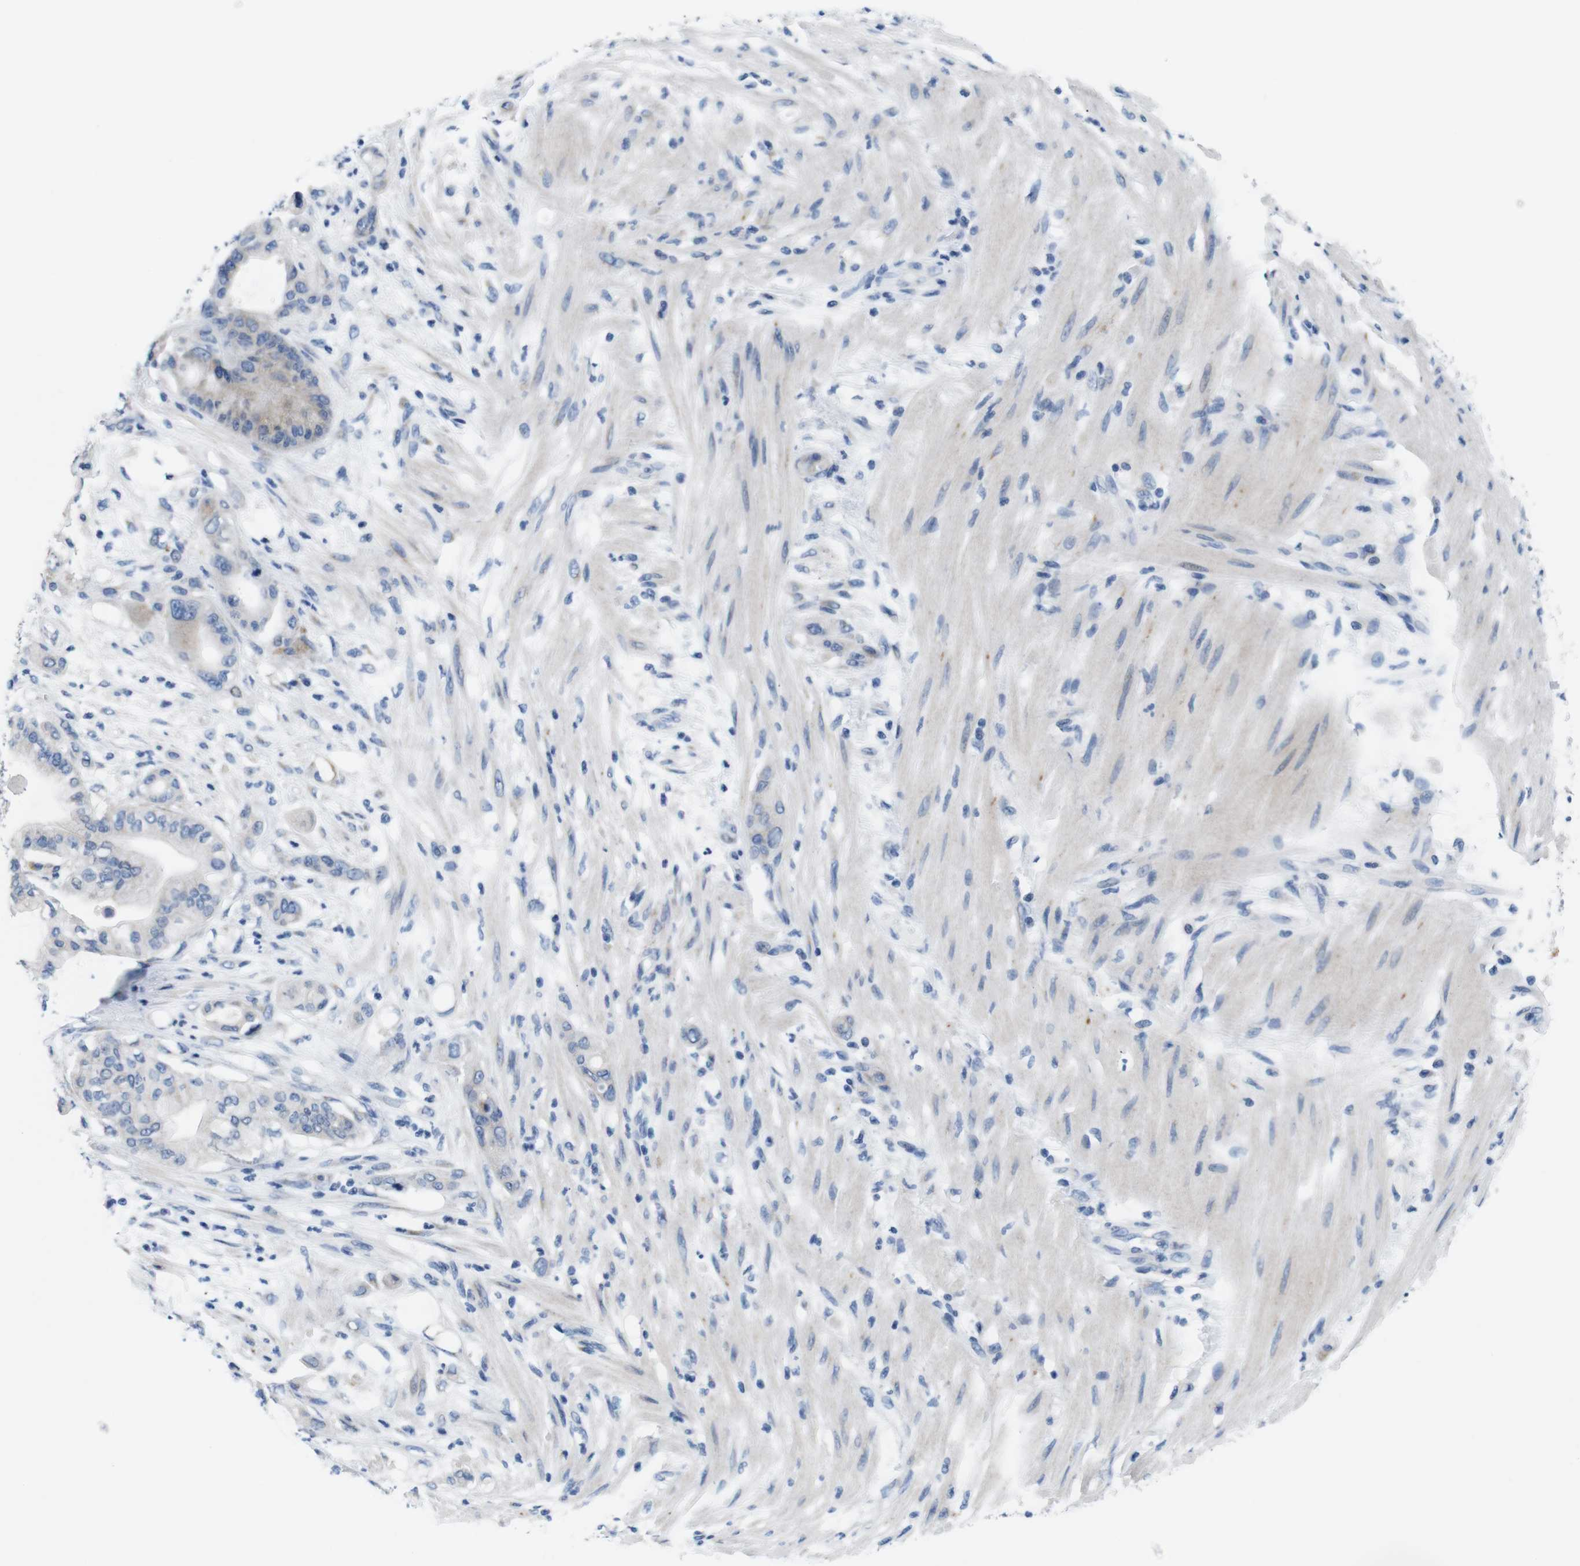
{"staining": {"intensity": "negative", "quantity": "none", "location": "none"}, "tissue": "pancreatic cancer", "cell_type": "Tumor cells", "image_type": "cancer", "snomed": [{"axis": "morphology", "description": "Adenocarcinoma, NOS"}, {"axis": "morphology", "description": "Adenocarcinoma, metastatic, NOS"}, {"axis": "topography", "description": "Lymph node"}, {"axis": "topography", "description": "Pancreas"}, {"axis": "topography", "description": "Duodenum"}], "caption": "An image of pancreatic cancer stained for a protein shows no brown staining in tumor cells.", "gene": "GOLGA2", "patient": {"sex": "female", "age": 64}}